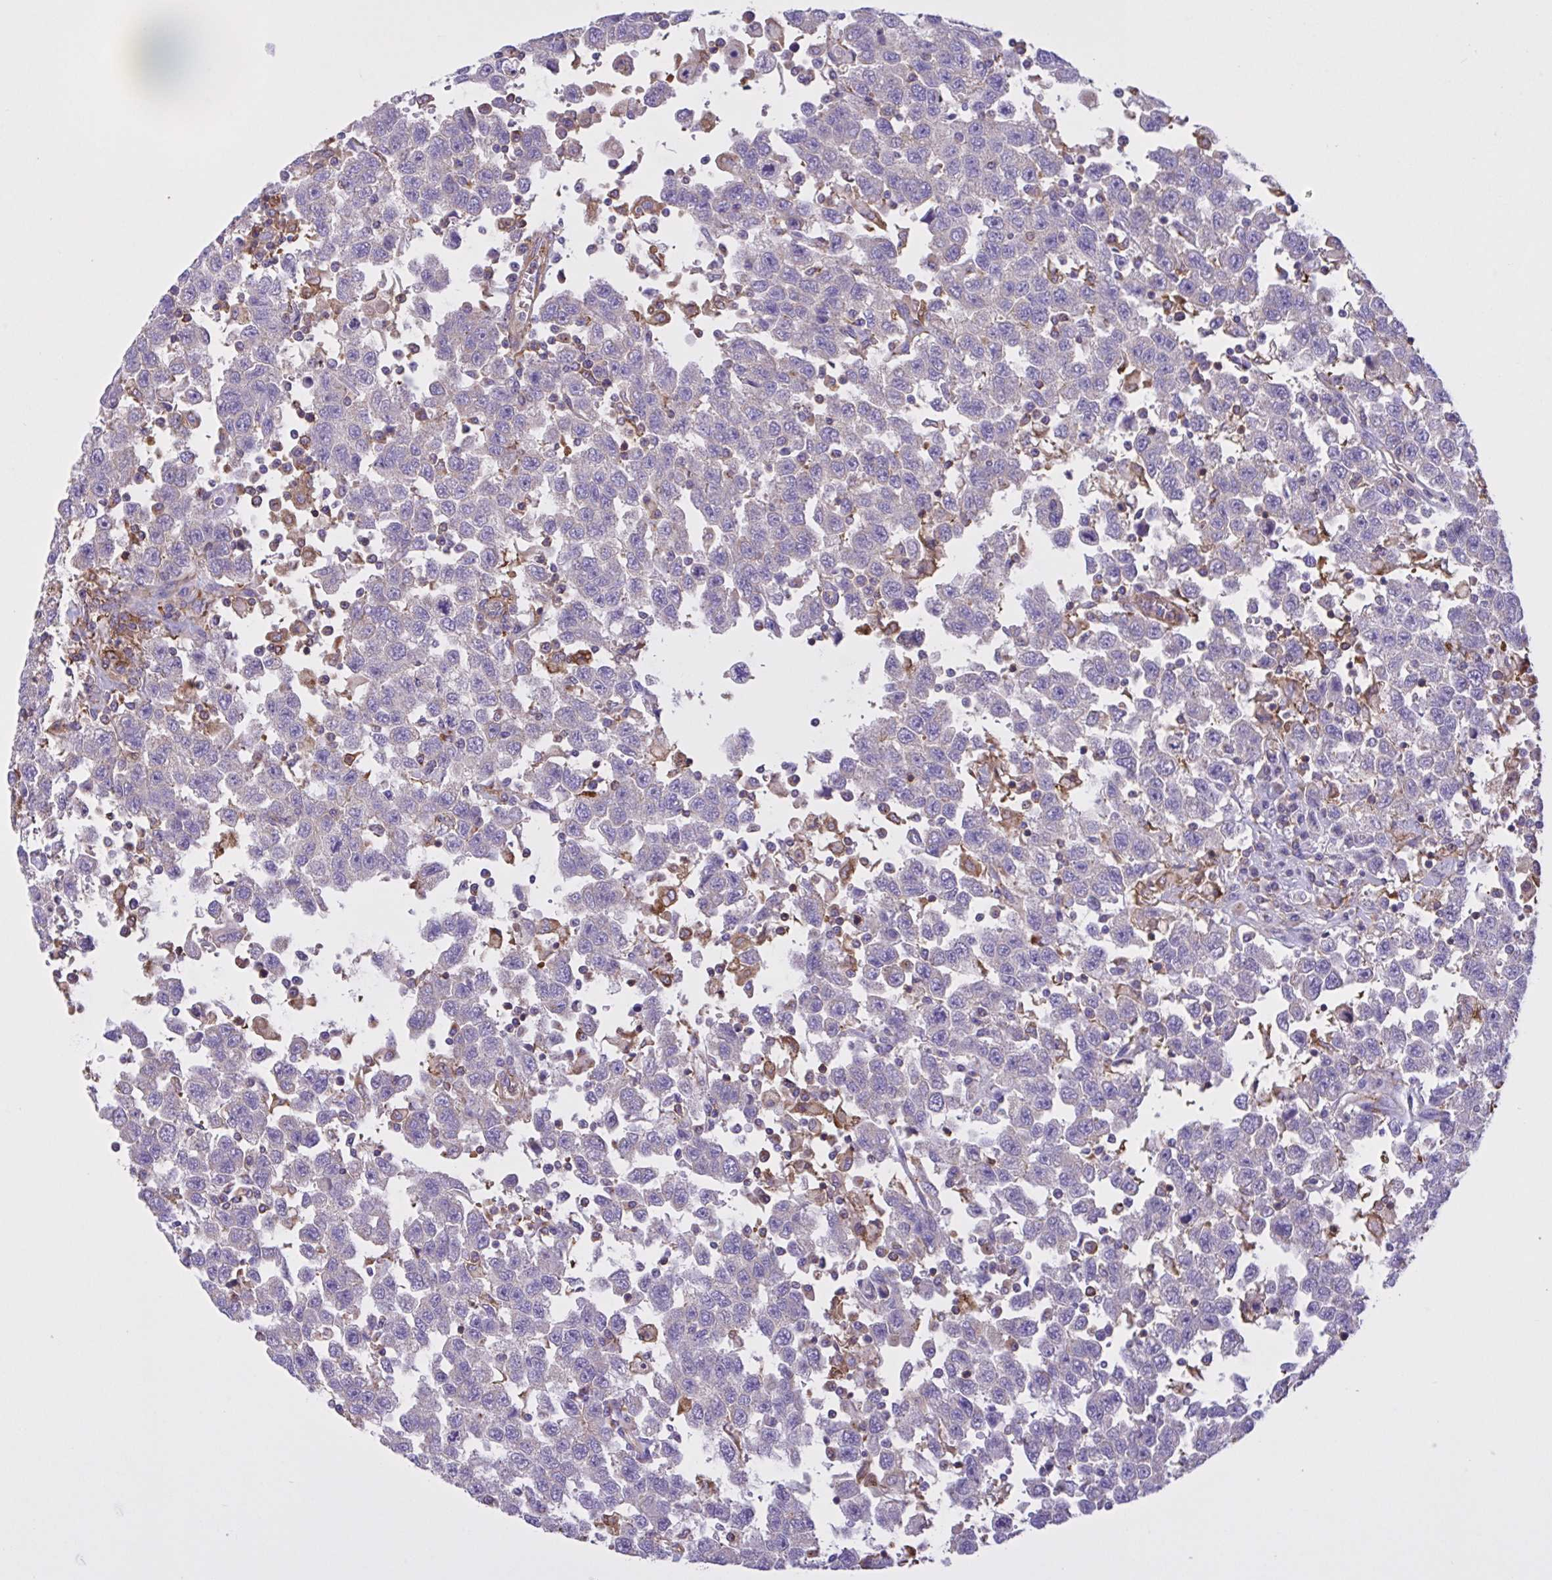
{"staining": {"intensity": "negative", "quantity": "none", "location": "none"}, "tissue": "testis cancer", "cell_type": "Tumor cells", "image_type": "cancer", "snomed": [{"axis": "morphology", "description": "Seminoma, NOS"}, {"axis": "topography", "description": "Testis"}], "caption": "This is an IHC micrograph of human seminoma (testis). There is no expression in tumor cells.", "gene": "OR51M1", "patient": {"sex": "male", "age": 41}}